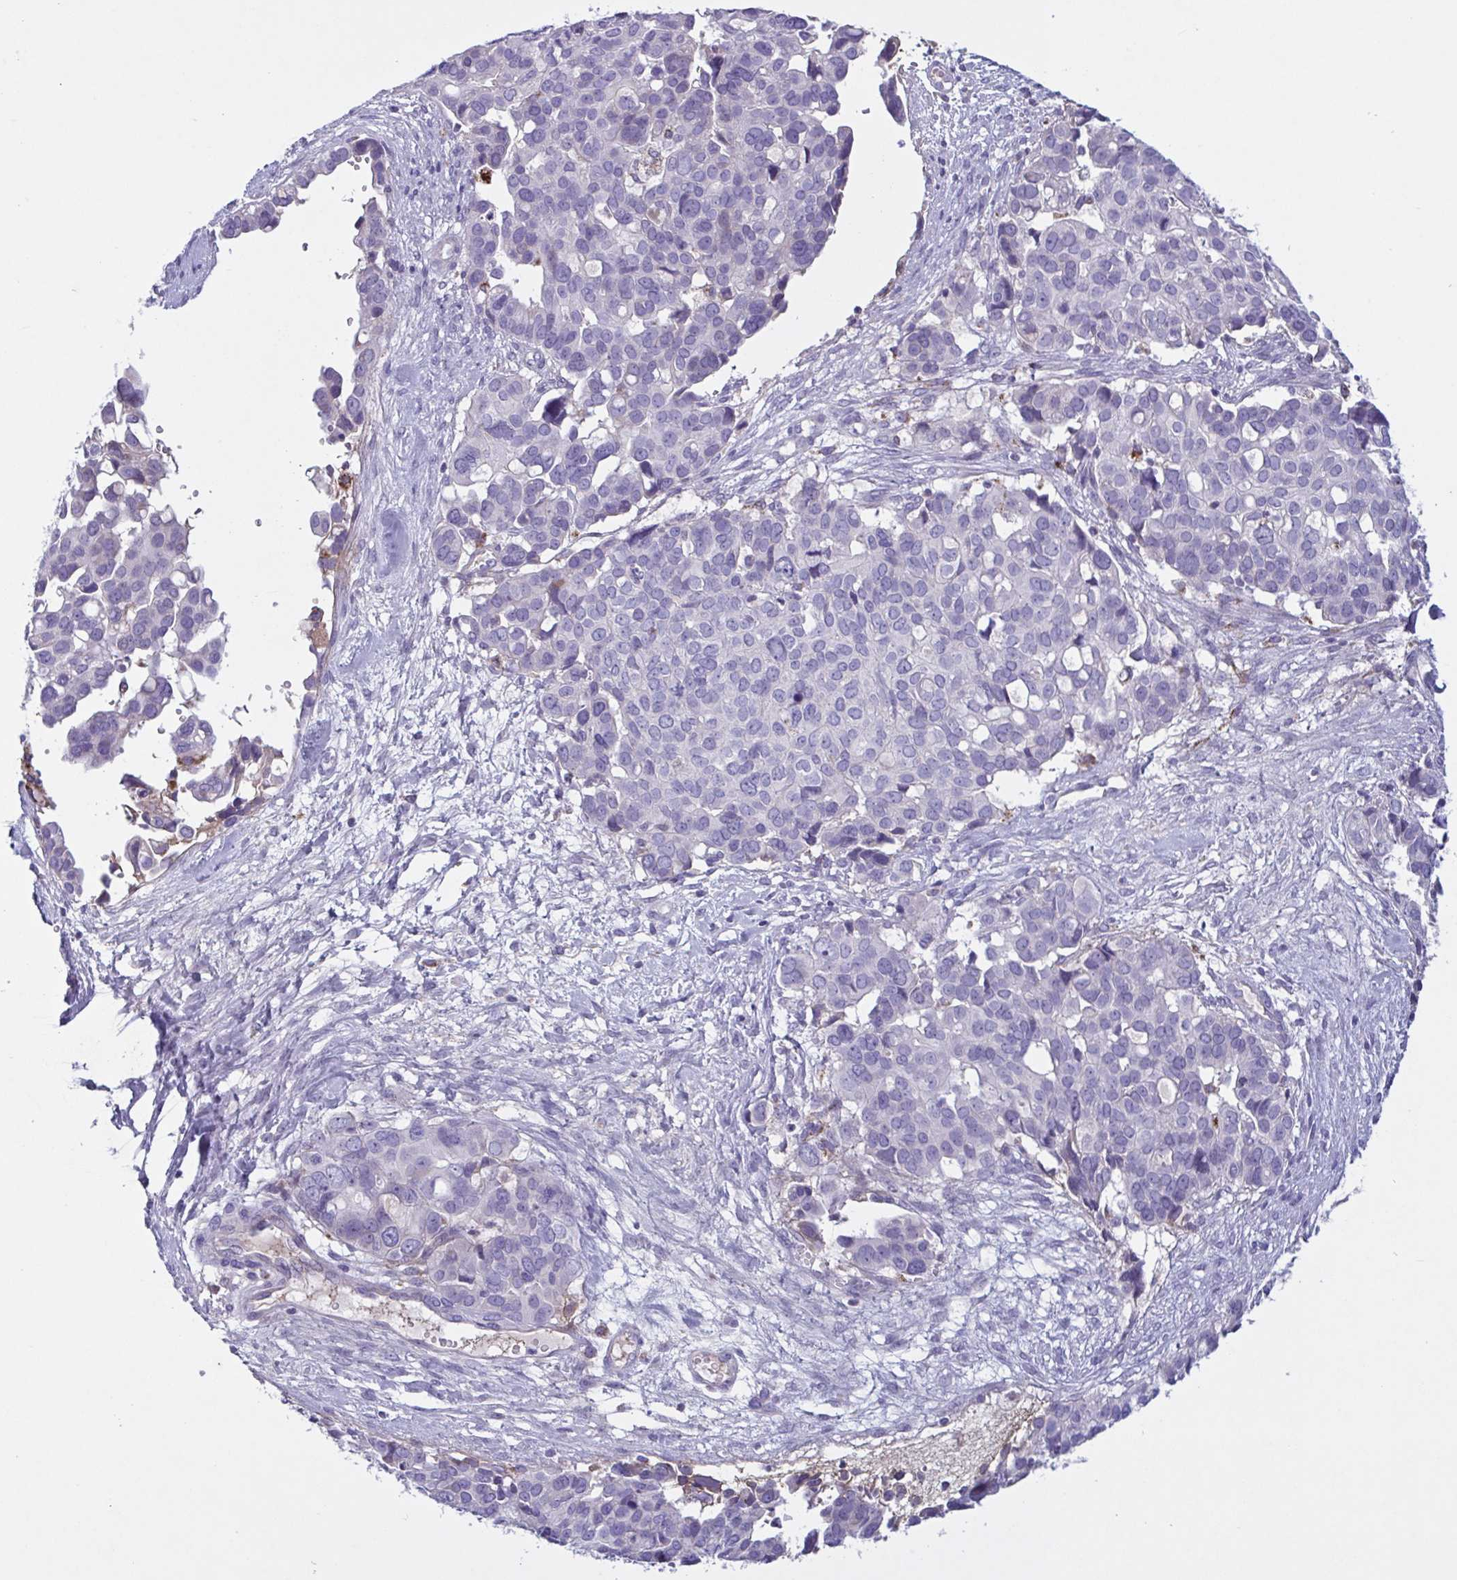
{"staining": {"intensity": "negative", "quantity": "none", "location": "none"}, "tissue": "ovarian cancer", "cell_type": "Tumor cells", "image_type": "cancer", "snomed": [{"axis": "morphology", "description": "Carcinoma, endometroid"}, {"axis": "topography", "description": "Ovary"}], "caption": "DAB (3,3'-diaminobenzidine) immunohistochemical staining of ovarian endometroid carcinoma demonstrates no significant expression in tumor cells.", "gene": "F13B", "patient": {"sex": "female", "age": 78}}